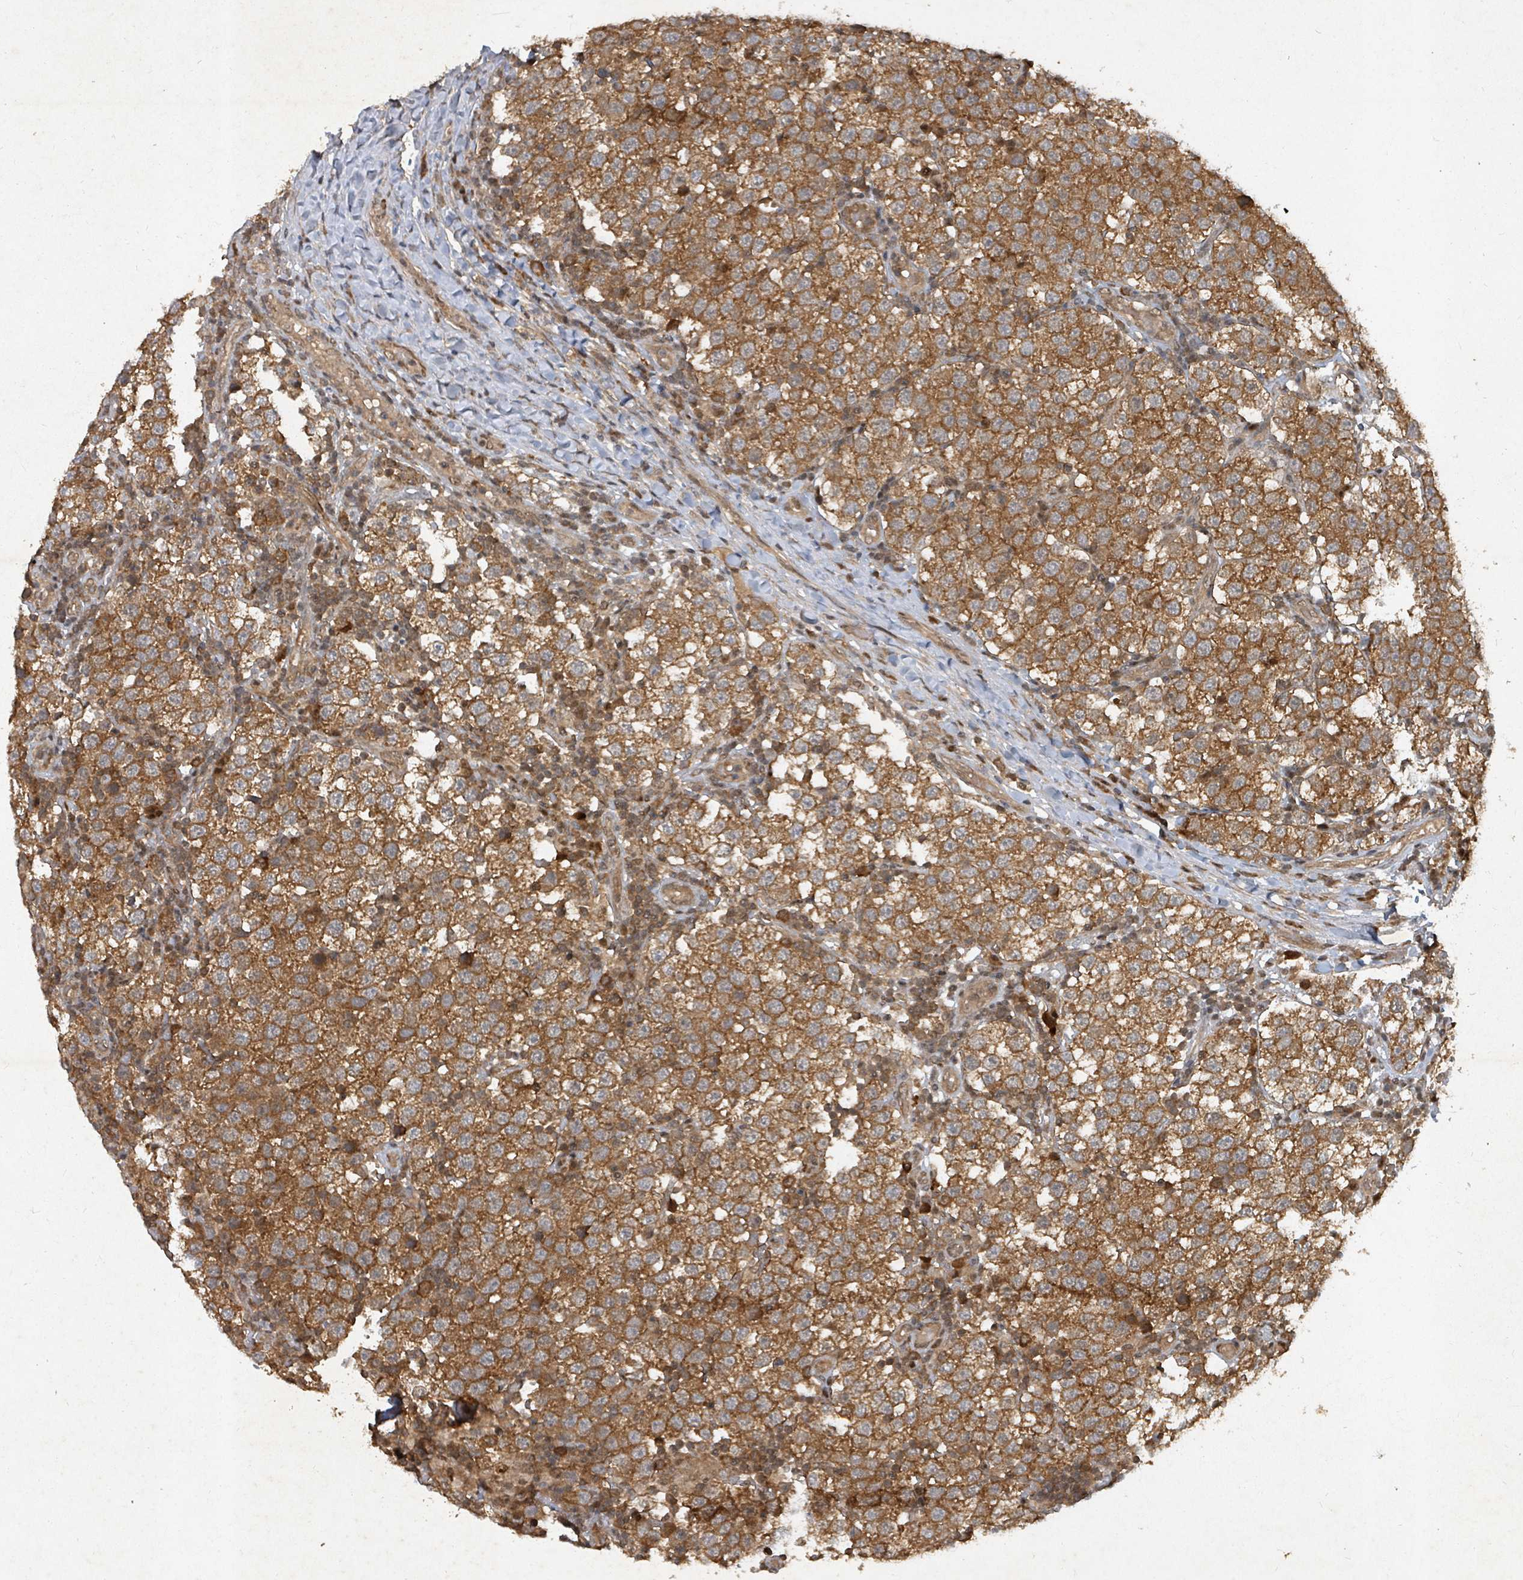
{"staining": {"intensity": "moderate", "quantity": ">75%", "location": "cytoplasmic/membranous"}, "tissue": "testis cancer", "cell_type": "Tumor cells", "image_type": "cancer", "snomed": [{"axis": "morphology", "description": "Seminoma, NOS"}, {"axis": "topography", "description": "Testis"}], "caption": "DAB (3,3'-diaminobenzidine) immunohistochemical staining of testis cancer shows moderate cytoplasmic/membranous protein expression in about >75% of tumor cells.", "gene": "KDM4E", "patient": {"sex": "male", "age": 34}}